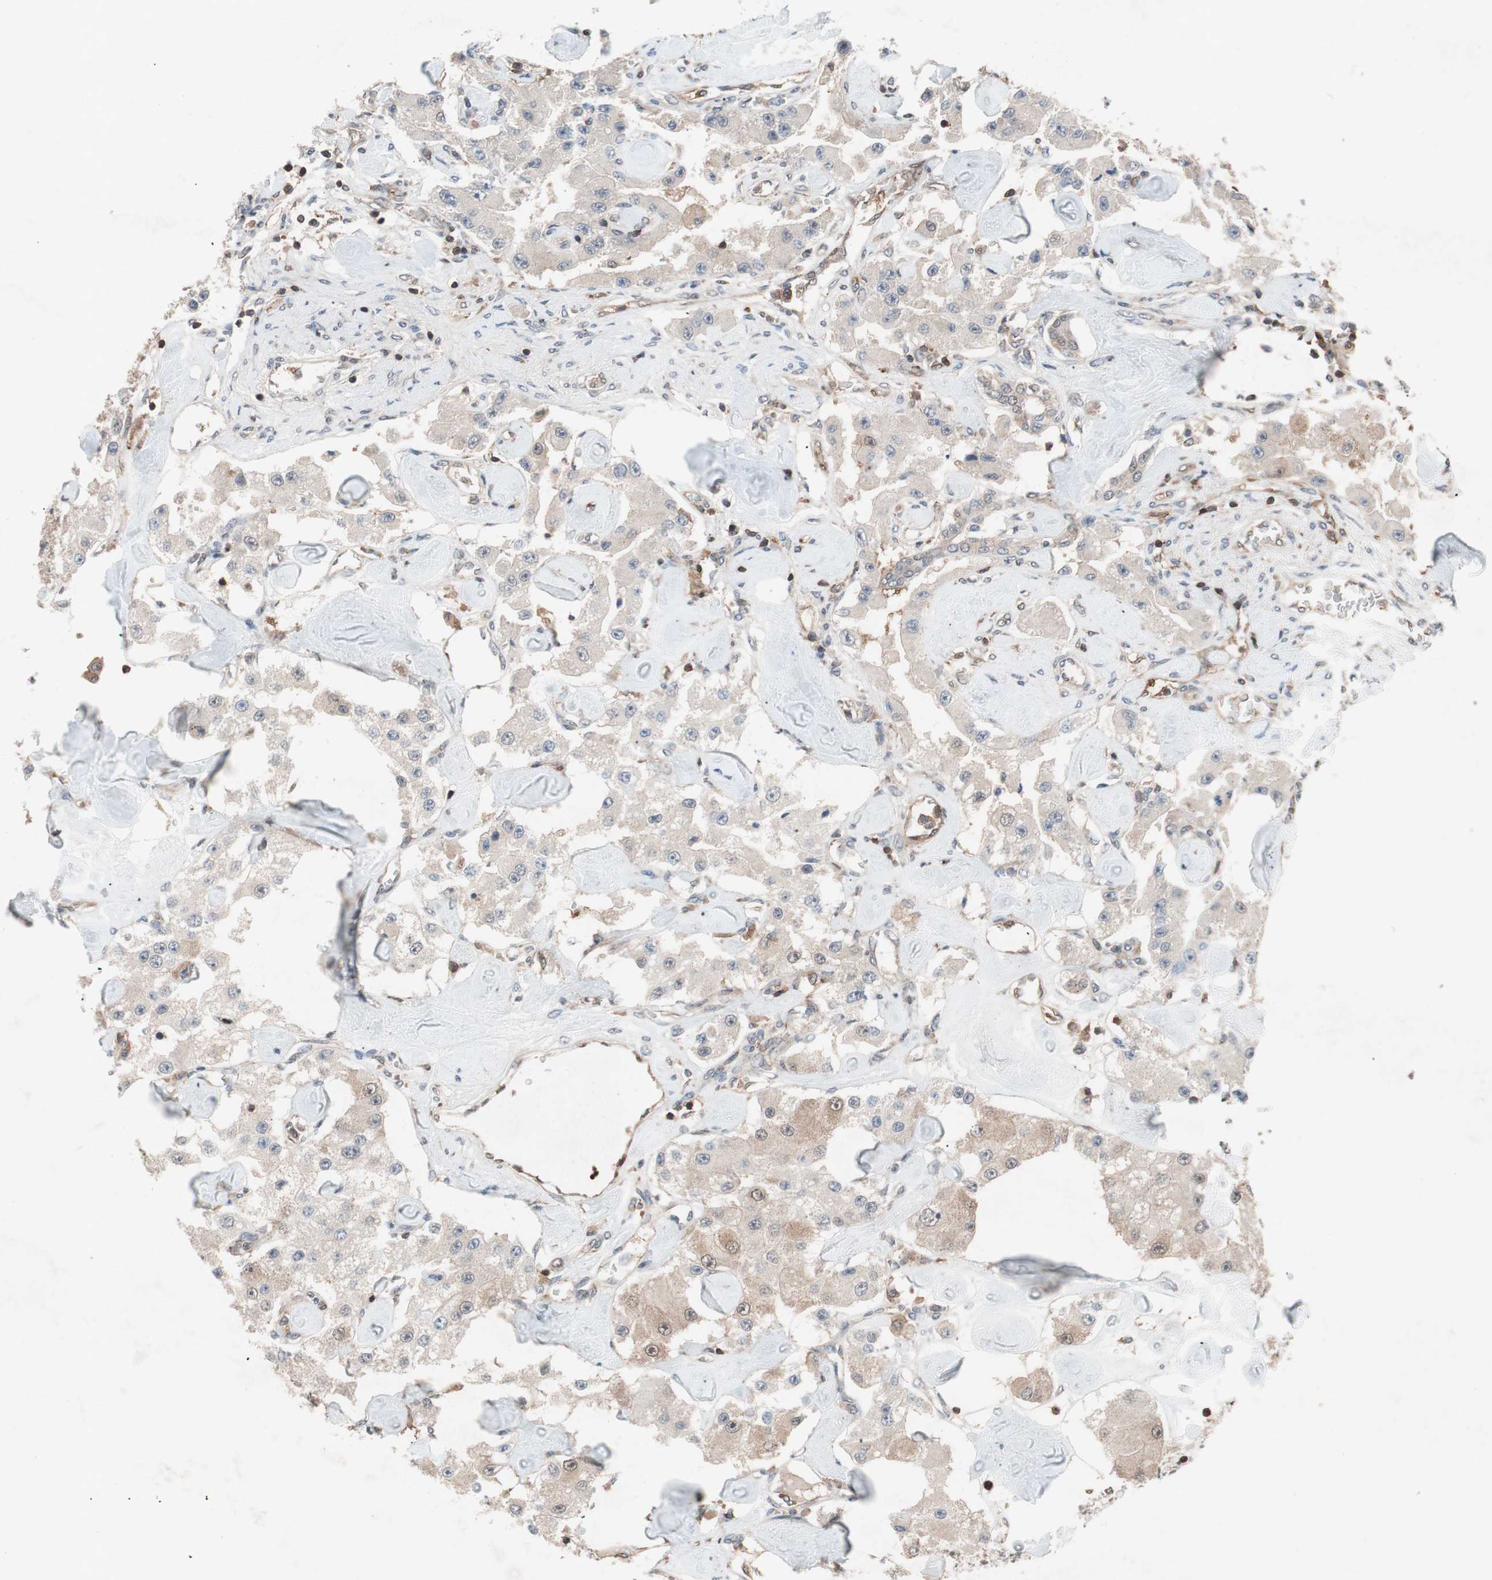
{"staining": {"intensity": "negative", "quantity": "none", "location": "none"}, "tissue": "carcinoid", "cell_type": "Tumor cells", "image_type": "cancer", "snomed": [{"axis": "morphology", "description": "Carcinoid, malignant, NOS"}, {"axis": "topography", "description": "Pancreas"}], "caption": "Micrograph shows no significant protein expression in tumor cells of carcinoid. (DAB (3,3'-diaminobenzidine) immunohistochemistry (IHC), high magnification).", "gene": "GALT", "patient": {"sex": "male", "age": 41}}